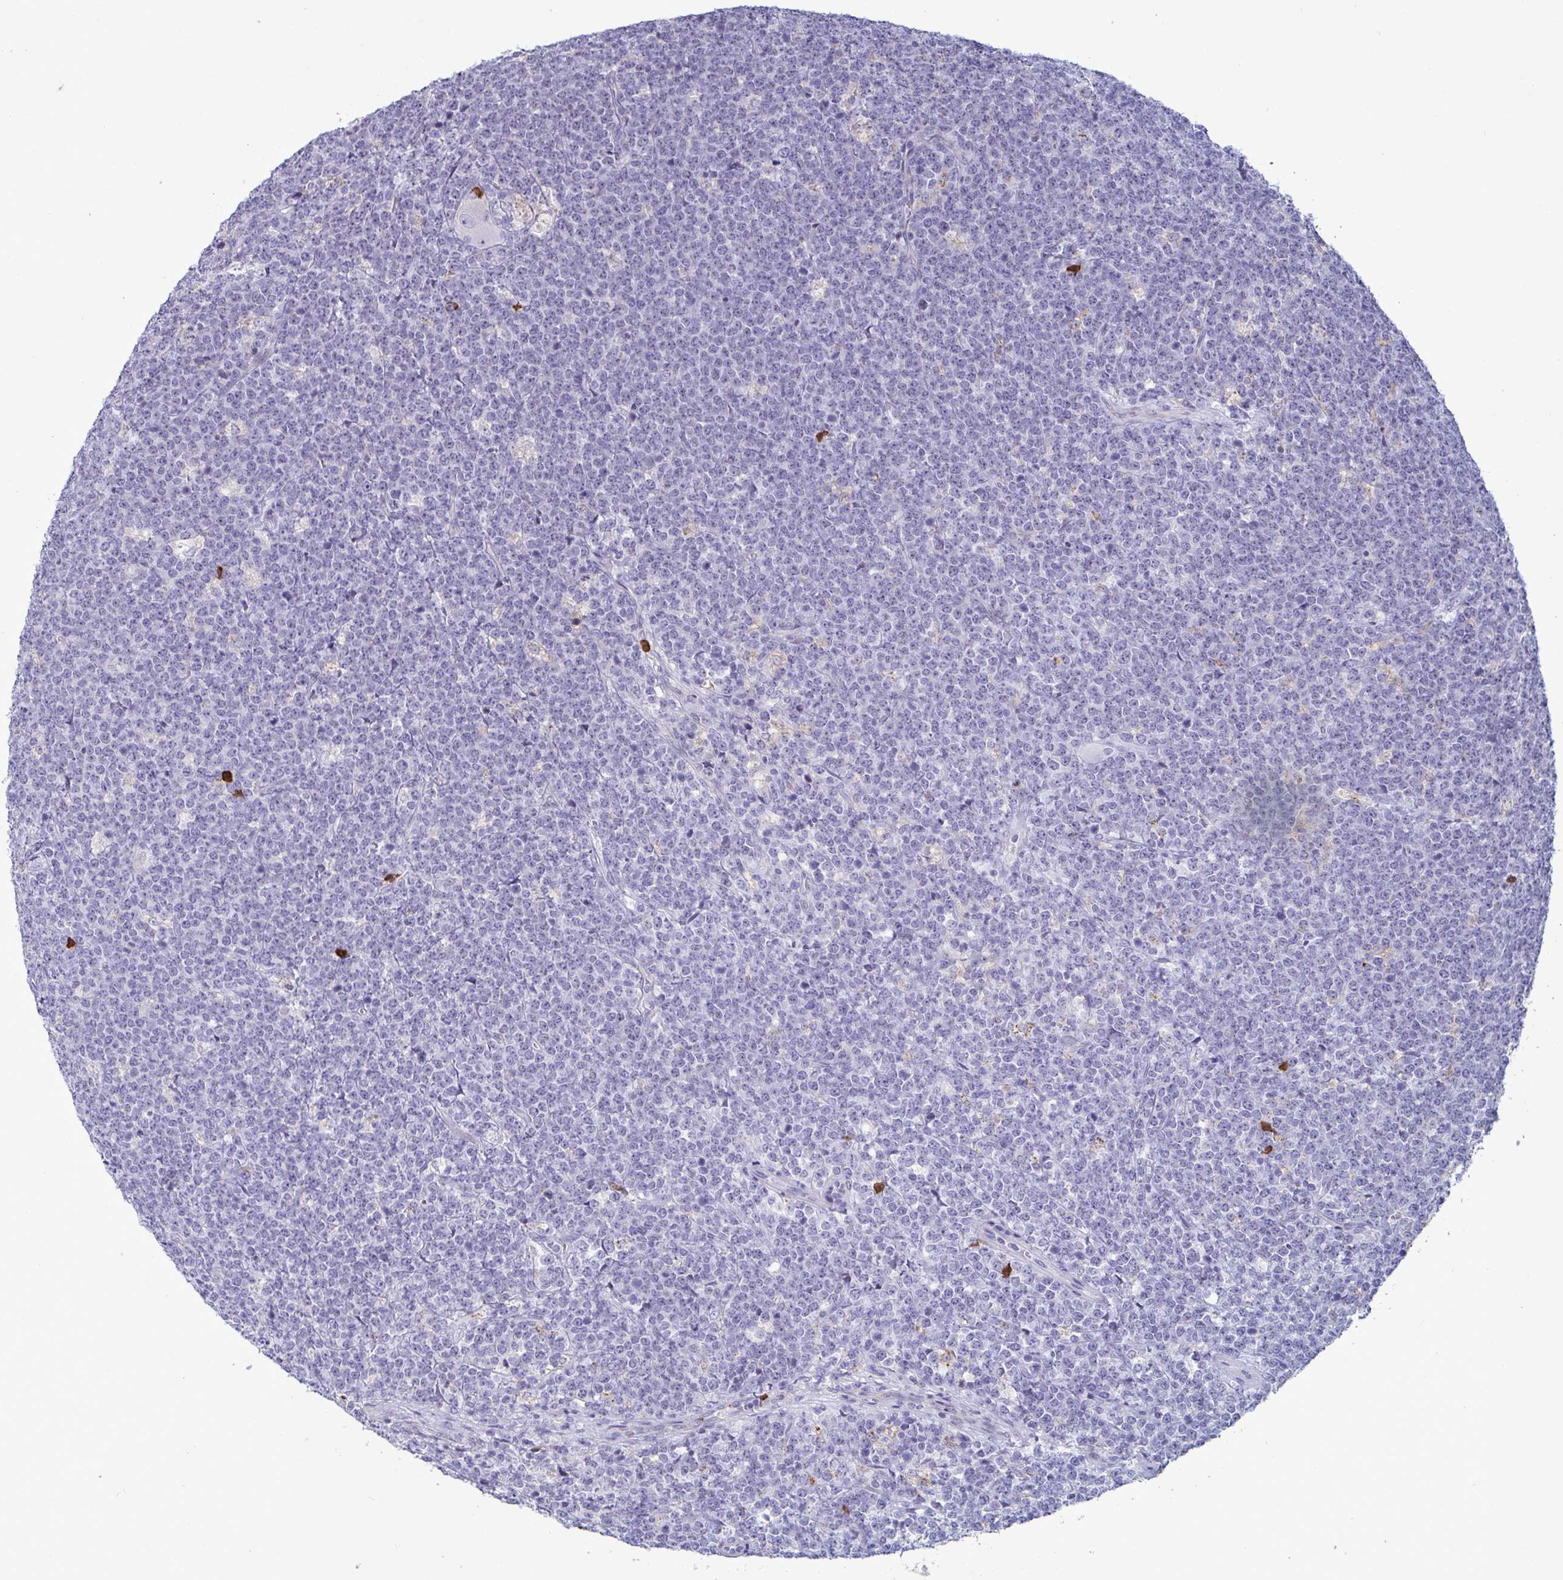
{"staining": {"intensity": "negative", "quantity": "none", "location": "none"}, "tissue": "lymphoma", "cell_type": "Tumor cells", "image_type": "cancer", "snomed": [{"axis": "morphology", "description": "Malignant lymphoma, non-Hodgkin's type, High grade"}, {"axis": "topography", "description": "Small intestine"}, {"axis": "topography", "description": "Colon"}], "caption": "Protein analysis of high-grade malignant lymphoma, non-Hodgkin's type shows no significant staining in tumor cells. Brightfield microscopy of immunohistochemistry (IHC) stained with DAB (3,3'-diaminobenzidine) (brown) and hematoxylin (blue), captured at high magnification.", "gene": "TAS2R38", "patient": {"sex": "male", "age": 8}}